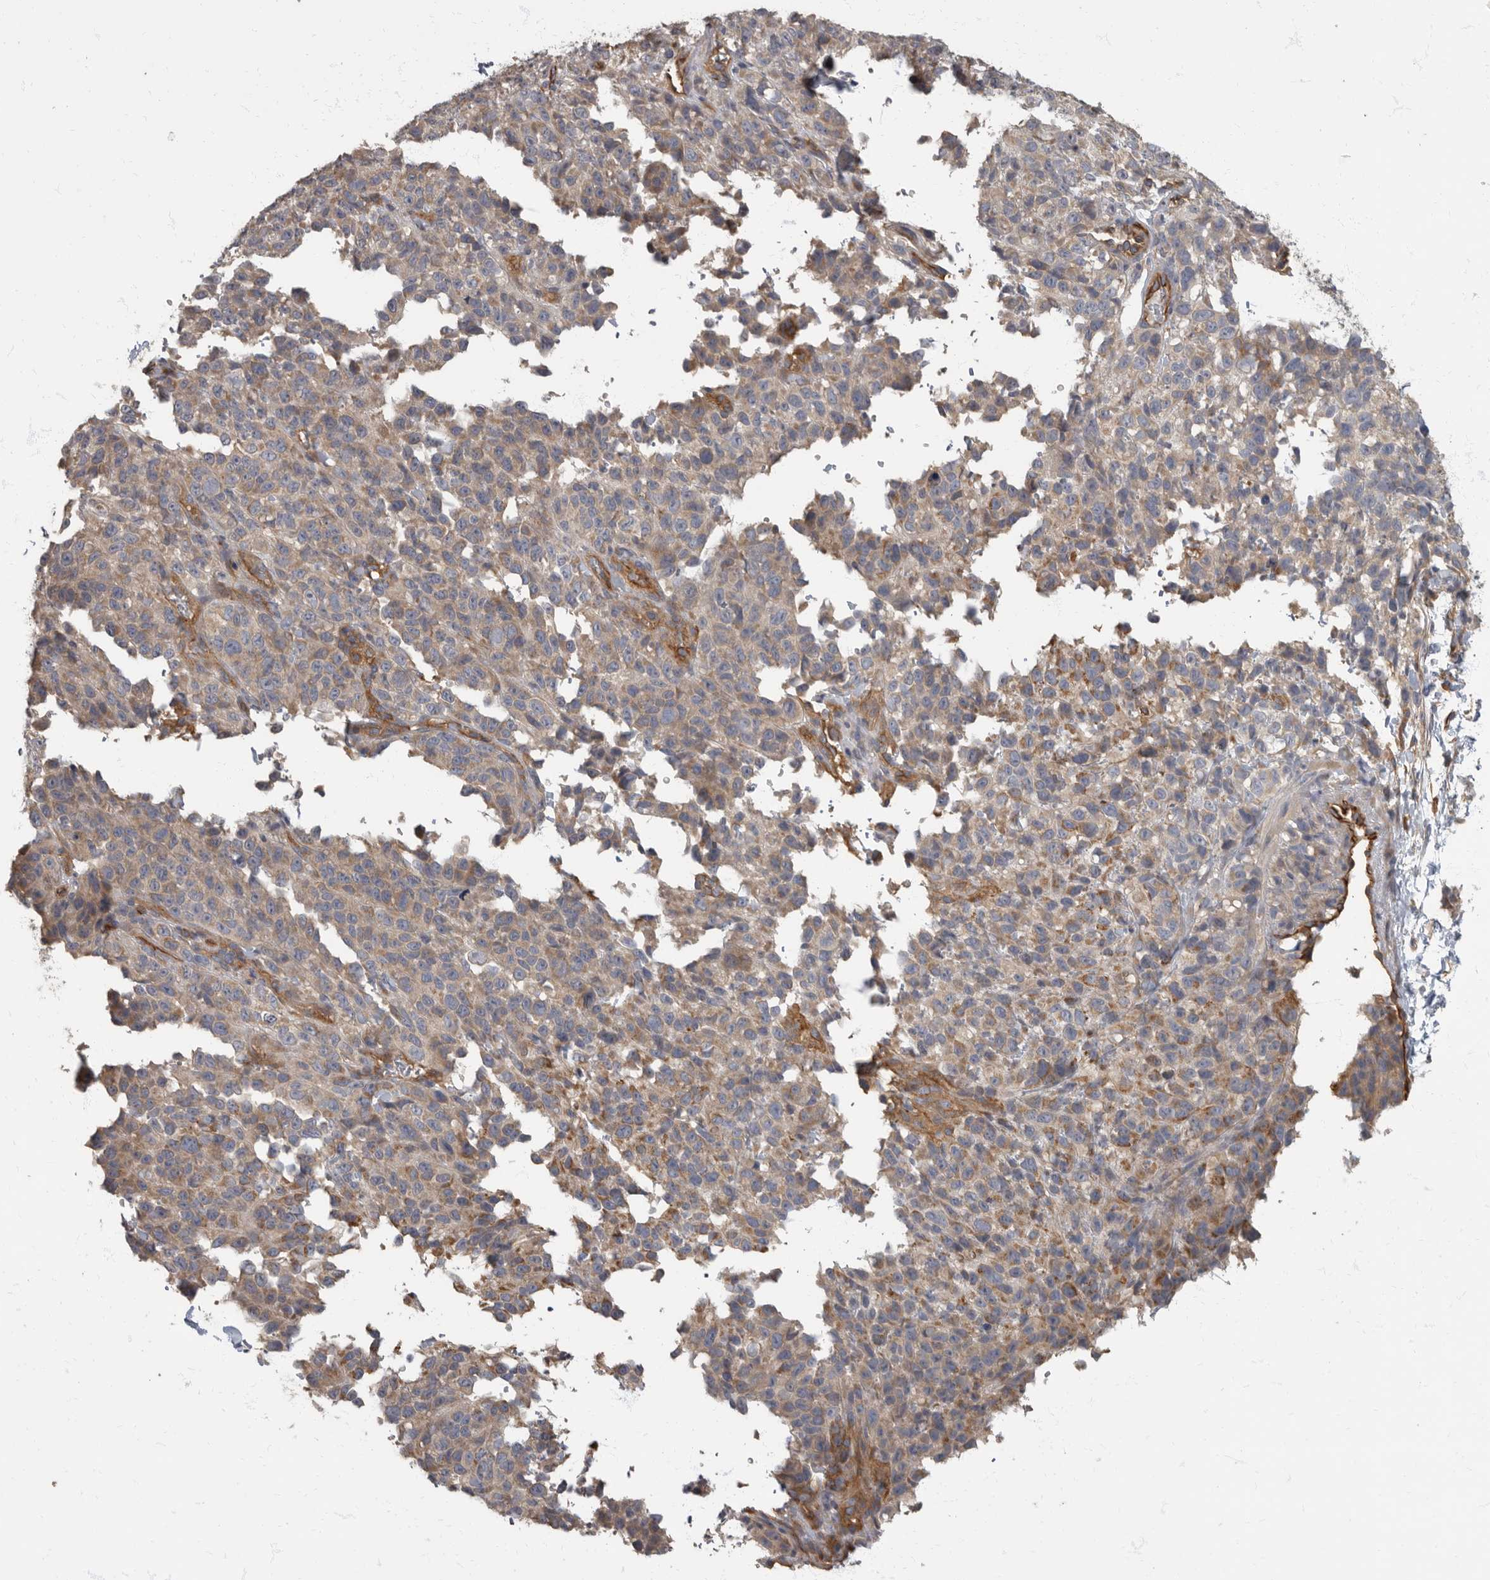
{"staining": {"intensity": "moderate", "quantity": "25%-75%", "location": "cytoplasmic/membranous"}, "tissue": "melanoma", "cell_type": "Tumor cells", "image_type": "cancer", "snomed": [{"axis": "morphology", "description": "Malignant melanoma, Metastatic site"}, {"axis": "topography", "description": "Skin"}], "caption": "High-magnification brightfield microscopy of malignant melanoma (metastatic site) stained with DAB (3,3'-diaminobenzidine) (brown) and counterstained with hematoxylin (blue). tumor cells exhibit moderate cytoplasmic/membranous staining is seen in about25%-75% of cells. The staining was performed using DAB (3,3'-diaminobenzidine) to visualize the protein expression in brown, while the nuclei were stained in blue with hematoxylin (Magnification: 20x).", "gene": "PDK1", "patient": {"sex": "female", "age": 72}}